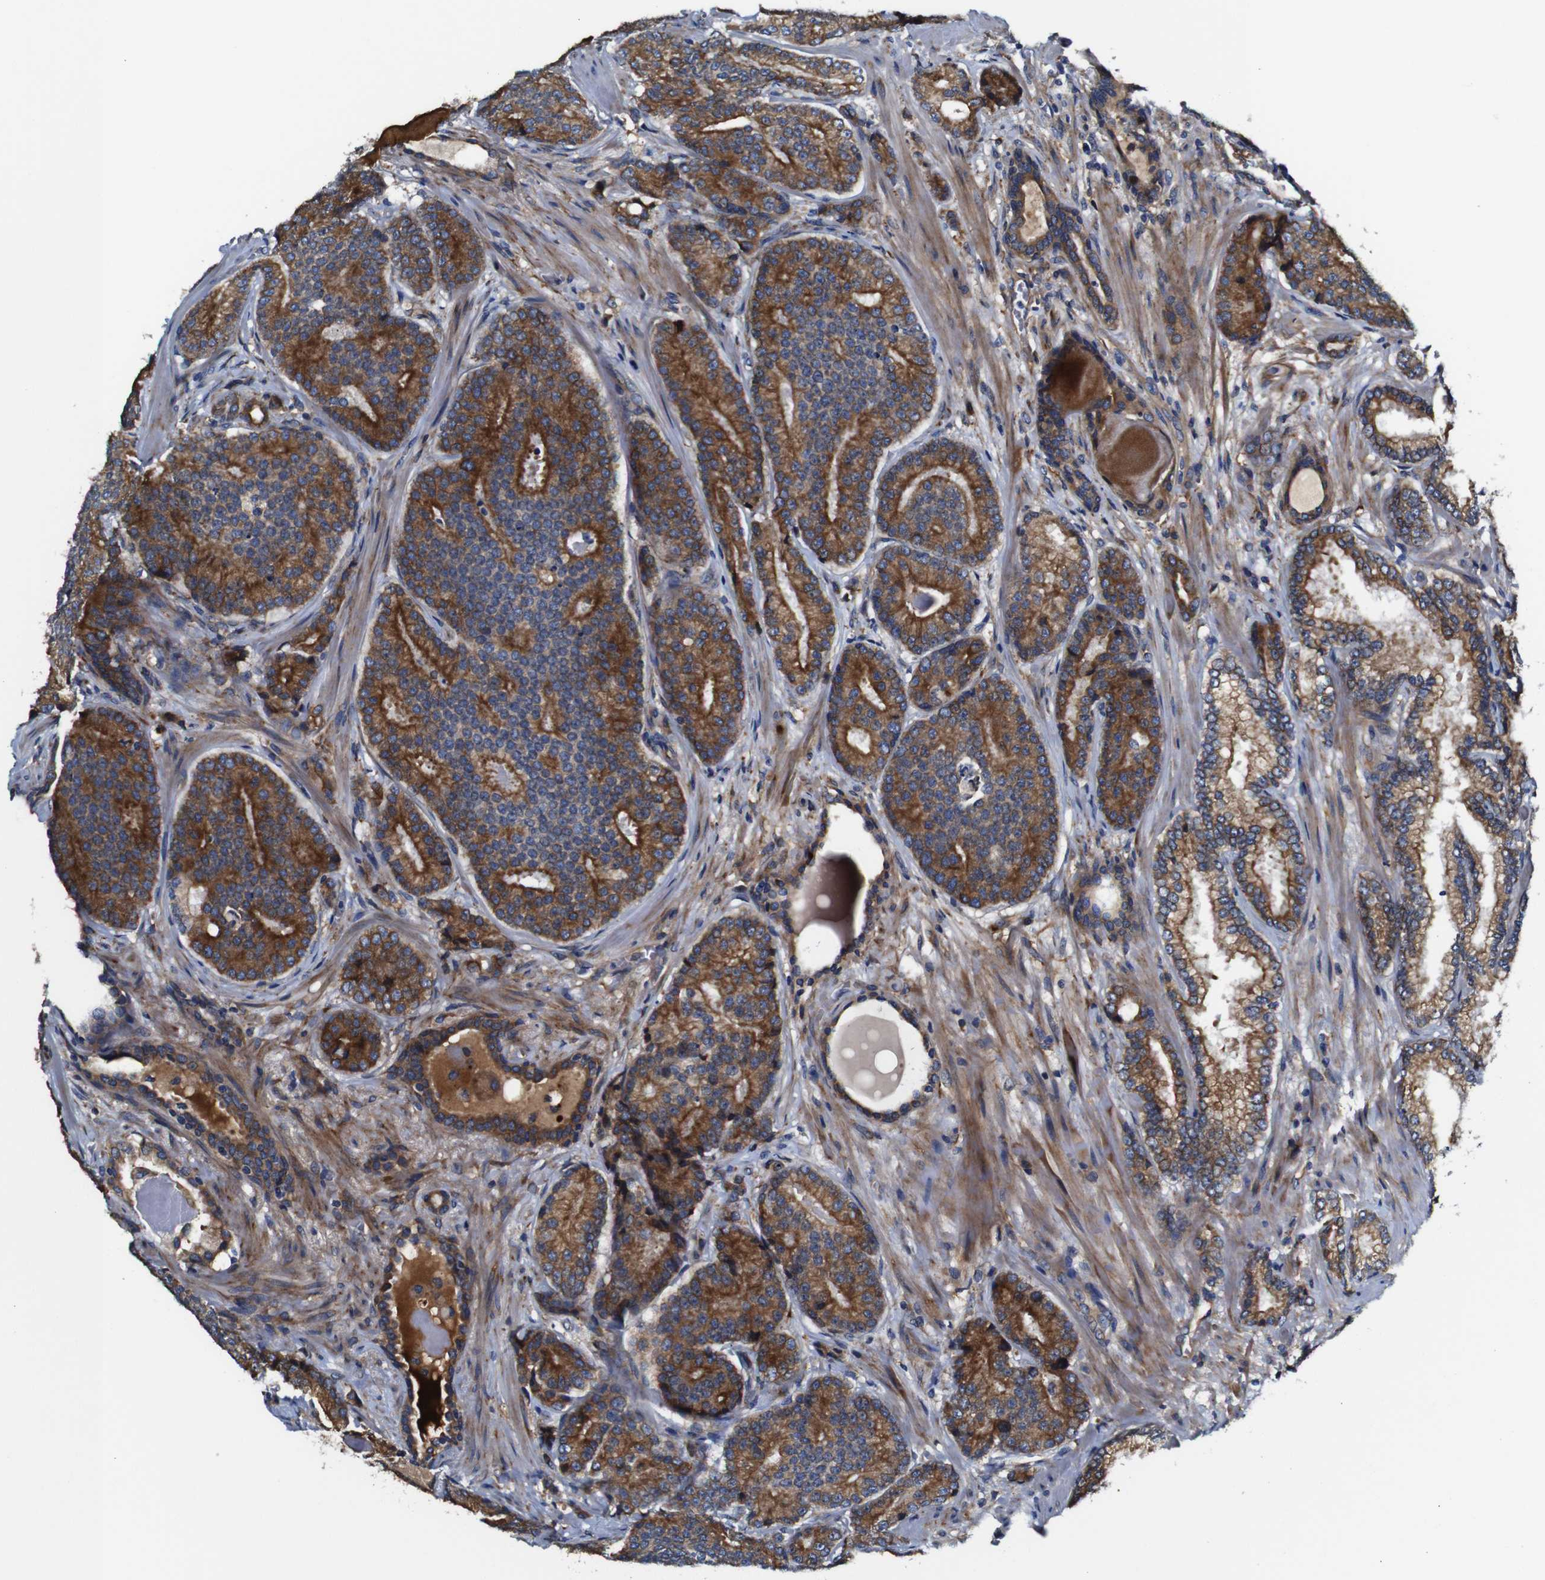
{"staining": {"intensity": "strong", "quantity": "25%-75%", "location": "cytoplasmic/membranous"}, "tissue": "prostate cancer", "cell_type": "Tumor cells", "image_type": "cancer", "snomed": [{"axis": "morphology", "description": "Adenocarcinoma, High grade"}, {"axis": "topography", "description": "Prostate"}], "caption": "Brown immunohistochemical staining in human prostate cancer (high-grade adenocarcinoma) exhibits strong cytoplasmic/membranous positivity in approximately 25%-75% of tumor cells. The protein of interest is shown in brown color, while the nuclei are stained blue.", "gene": "CLCC1", "patient": {"sex": "male", "age": 61}}